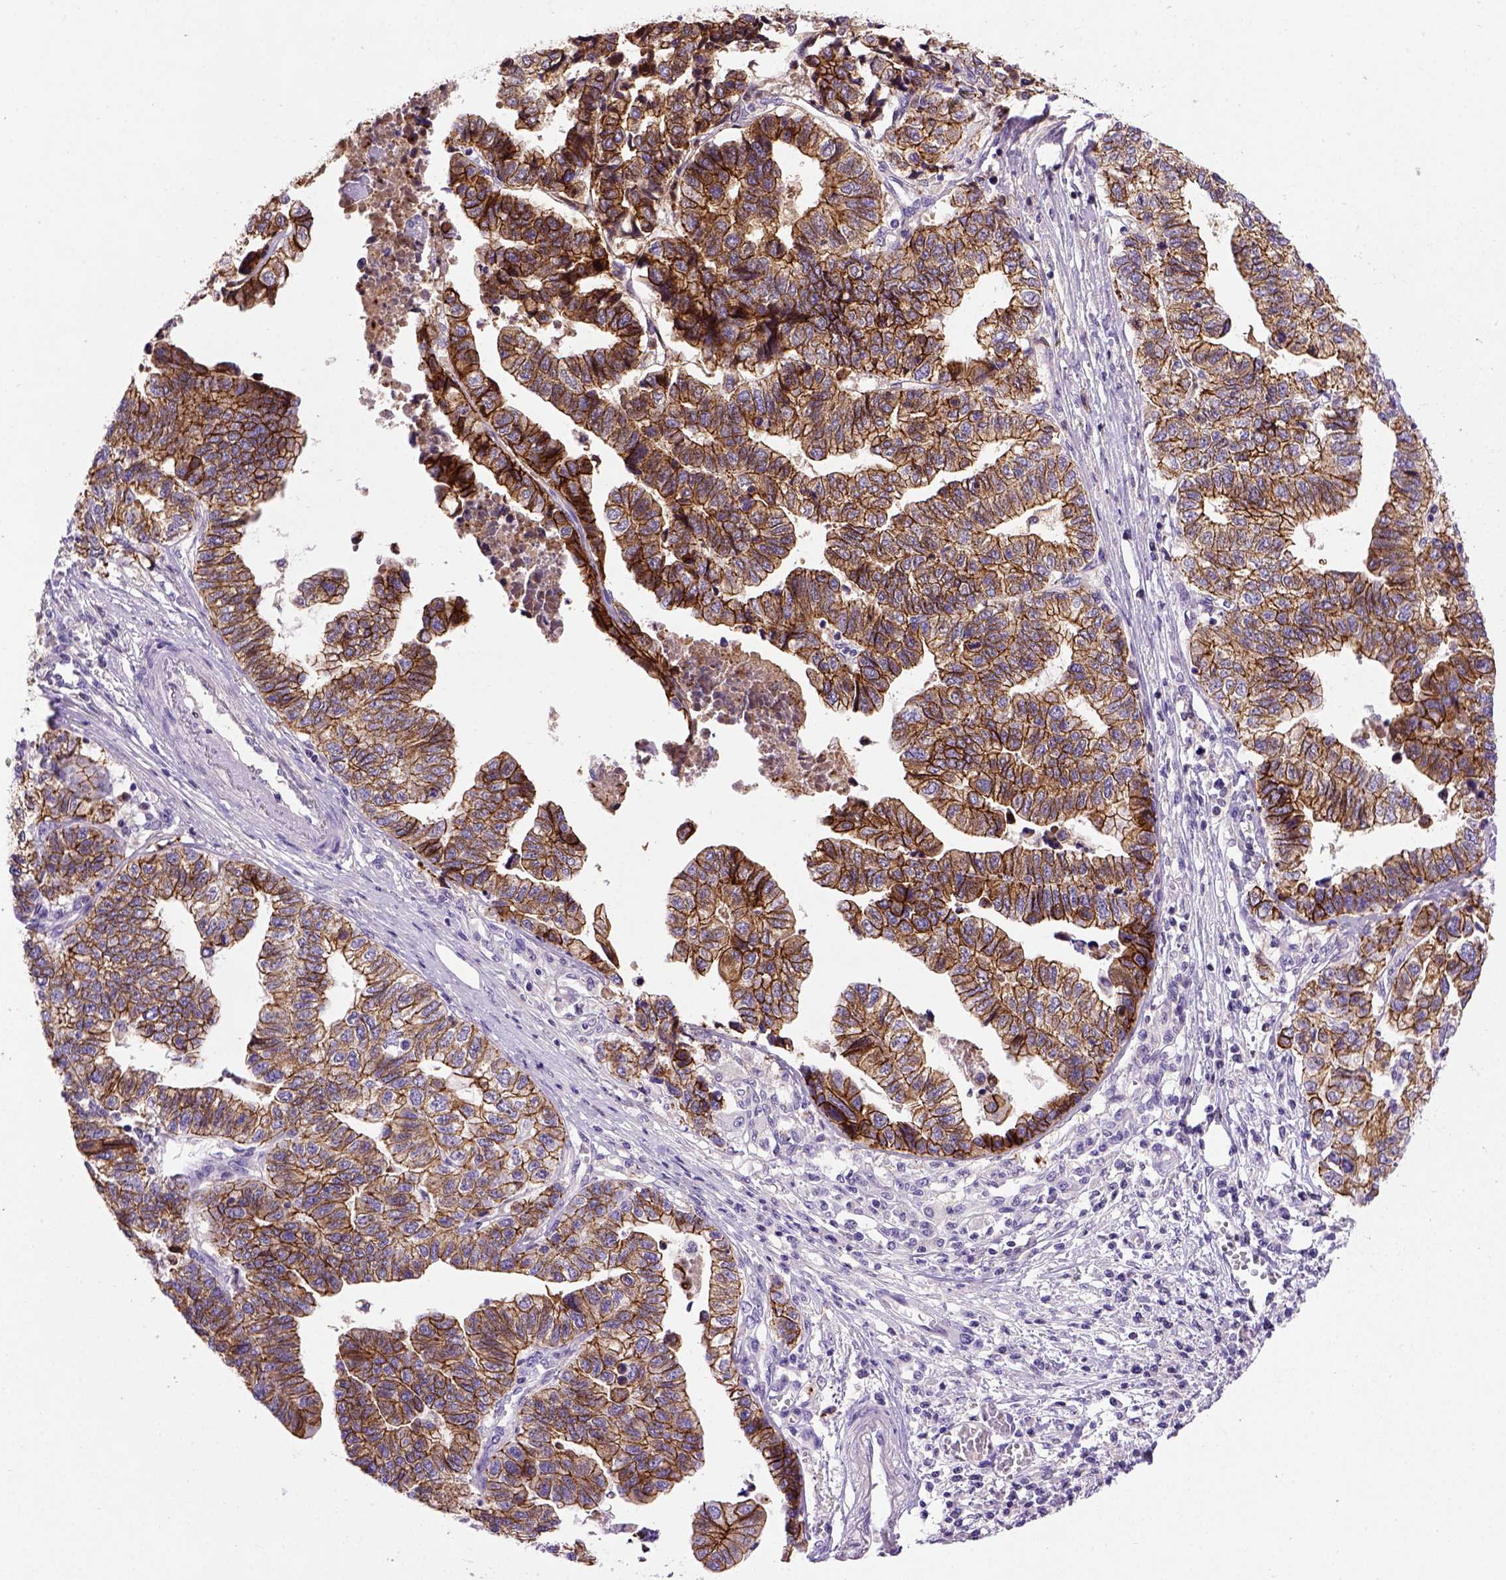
{"staining": {"intensity": "strong", "quantity": ">75%", "location": "cytoplasmic/membranous"}, "tissue": "stomach cancer", "cell_type": "Tumor cells", "image_type": "cancer", "snomed": [{"axis": "morphology", "description": "Adenocarcinoma, NOS"}, {"axis": "topography", "description": "Stomach, upper"}], "caption": "Immunohistochemical staining of human stomach cancer reveals high levels of strong cytoplasmic/membranous positivity in approximately >75% of tumor cells. The staining is performed using DAB (3,3'-diaminobenzidine) brown chromogen to label protein expression. The nuclei are counter-stained blue using hematoxylin.", "gene": "CDH1", "patient": {"sex": "female", "age": 67}}